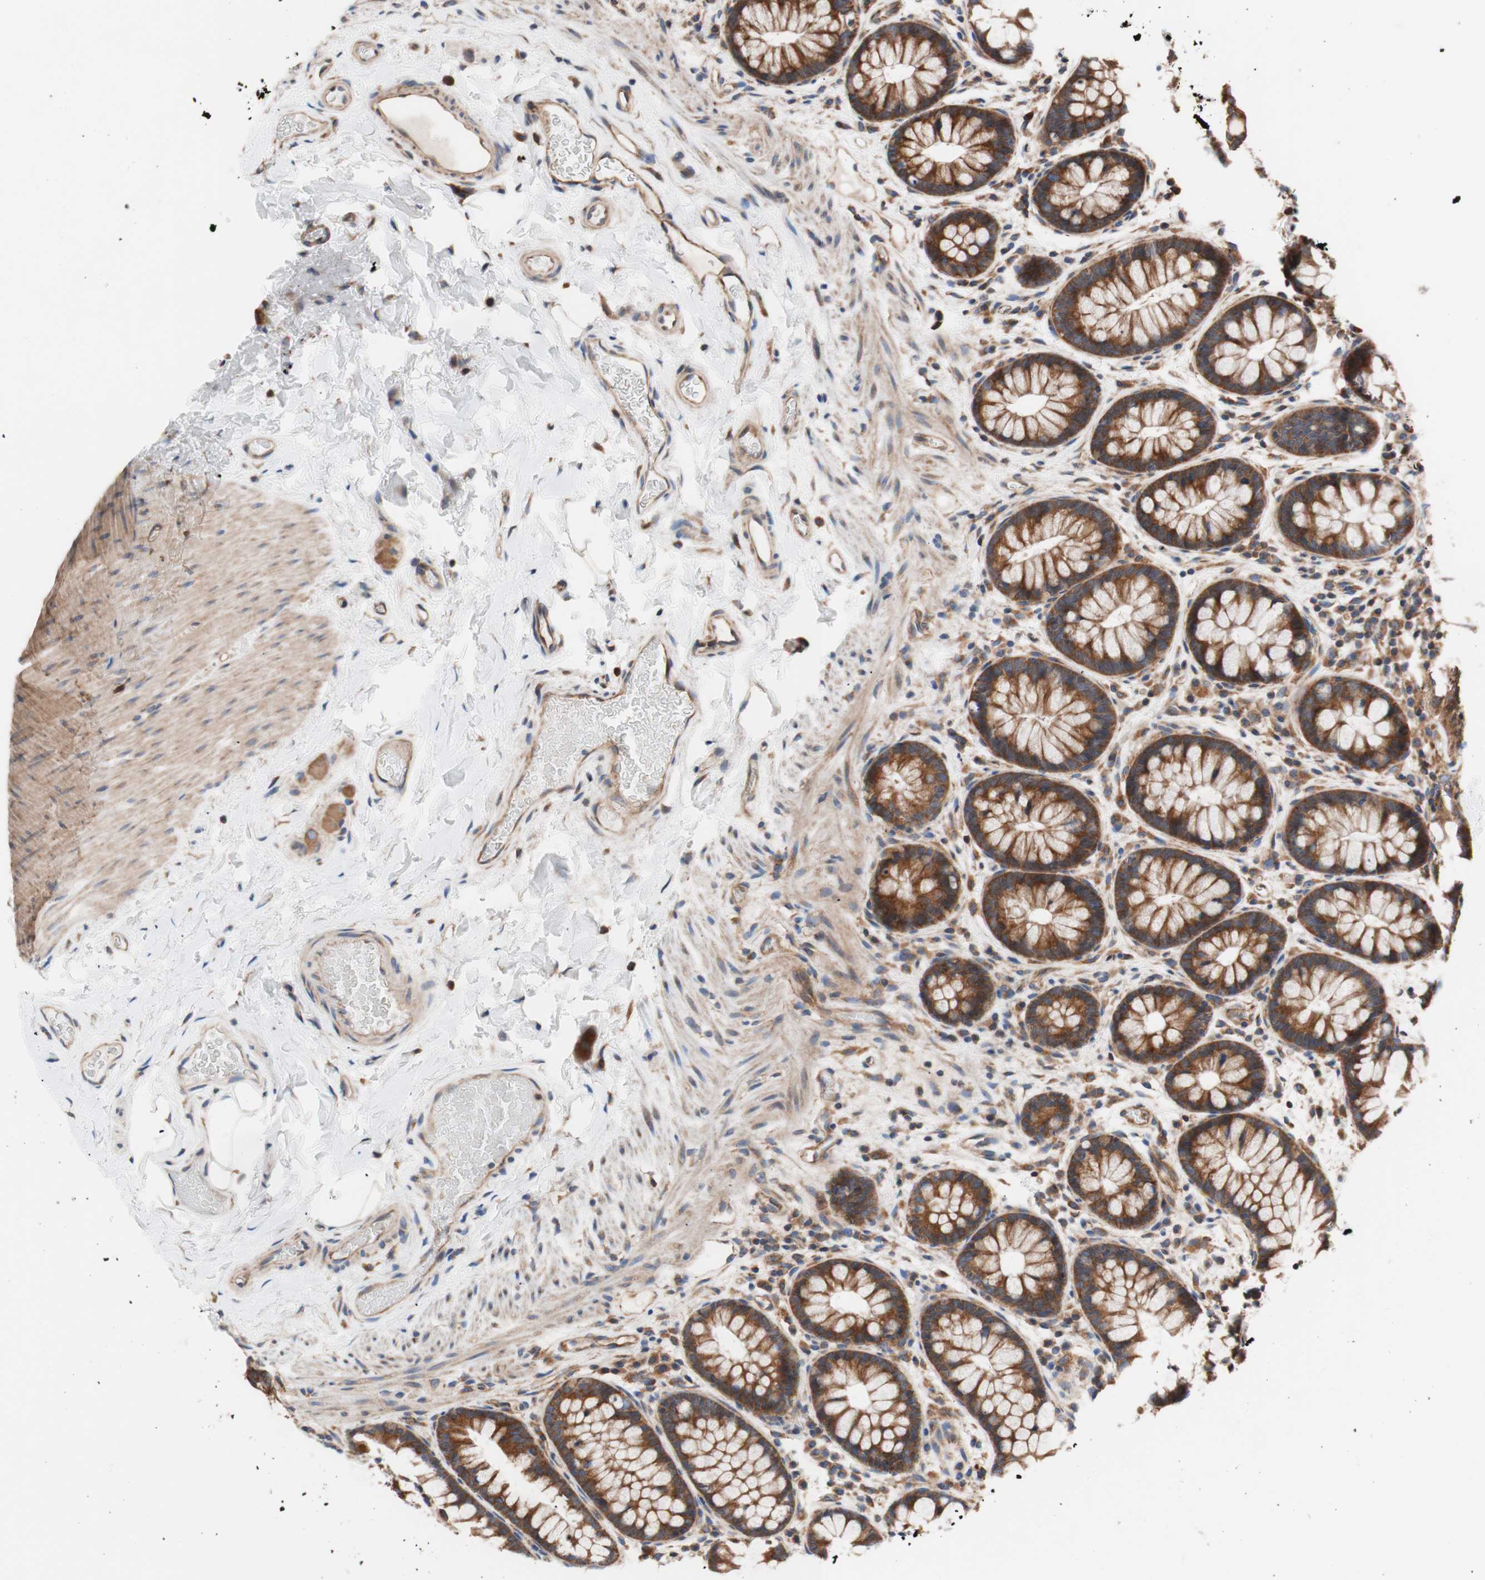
{"staining": {"intensity": "moderate", "quantity": ">75%", "location": "cytoplasmic/membranous"}, "tissue": "colon", "cell_type": "Endothelial cells", "image_type": "normal", "snomed": [{"axis": "morphology", "description": "Normal tissue, NOS"}, {"axis": "topography", "description": "Colon"}], "caption": "Brown immunohistochemical staining in unremarkable human colon shows moderate cytoplasmic/membranous expression in about >75% of endothelial cells. Immunohistochemistry stains the protein of interest in brown and the nuclei are stained blue.", "gene": "FMR1", "patient": {"sex": "female", "age": 80}}